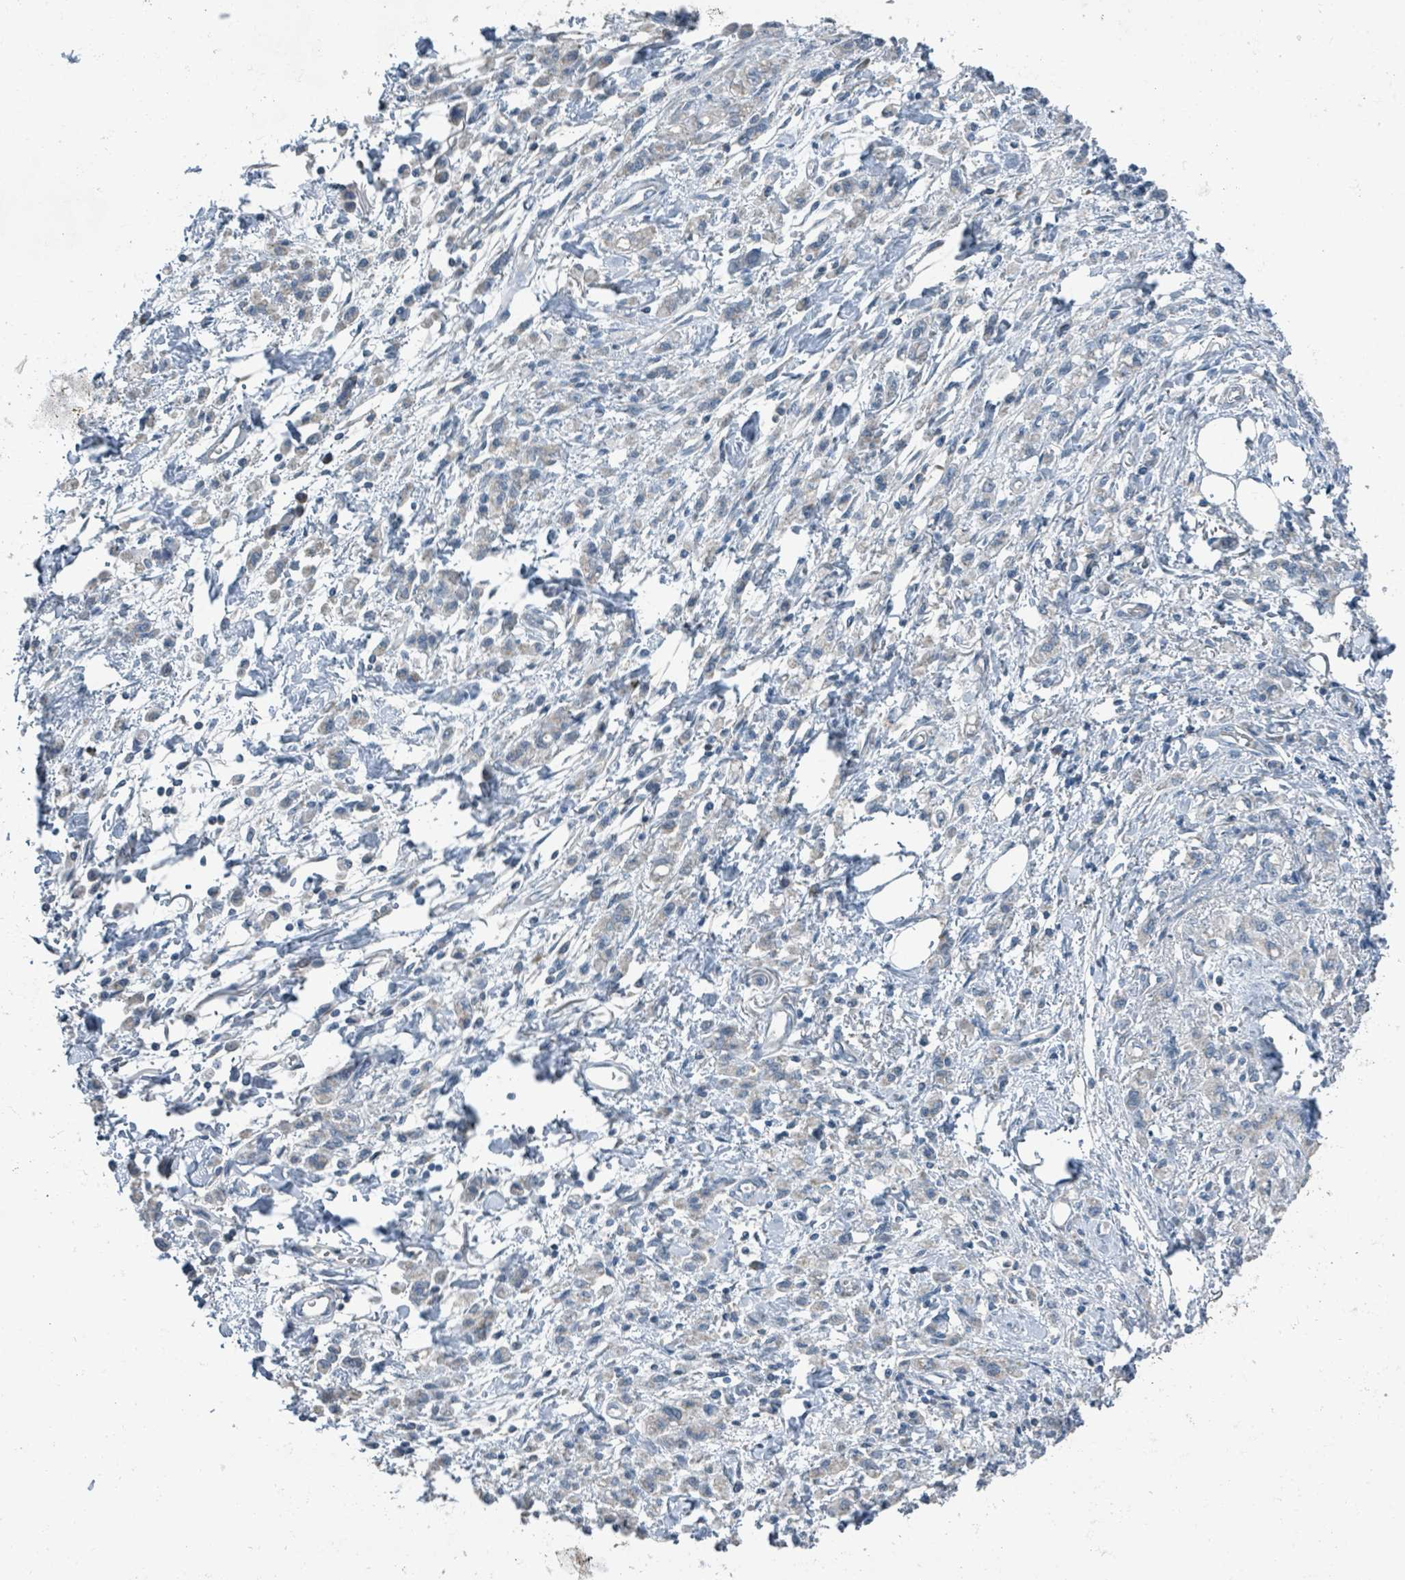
{"staining": {"intensity": "negative", "quantity": "none", "location": "none"}, "tissue": "stomach cancer", "cell_type": "Tumor cells", "image_type": "cancer", "snomed": [{"axis": "morphology", "description": "Adenocarcinoma, NOS"}, {"axis": "topography", "description": "Stomach"}], "caption": "Tumor cells show no significant protein expression in stomach cancer (adenocarcinoma).", "gene": "ACBD4", "patient": {"sex": "male", "age": 77}}